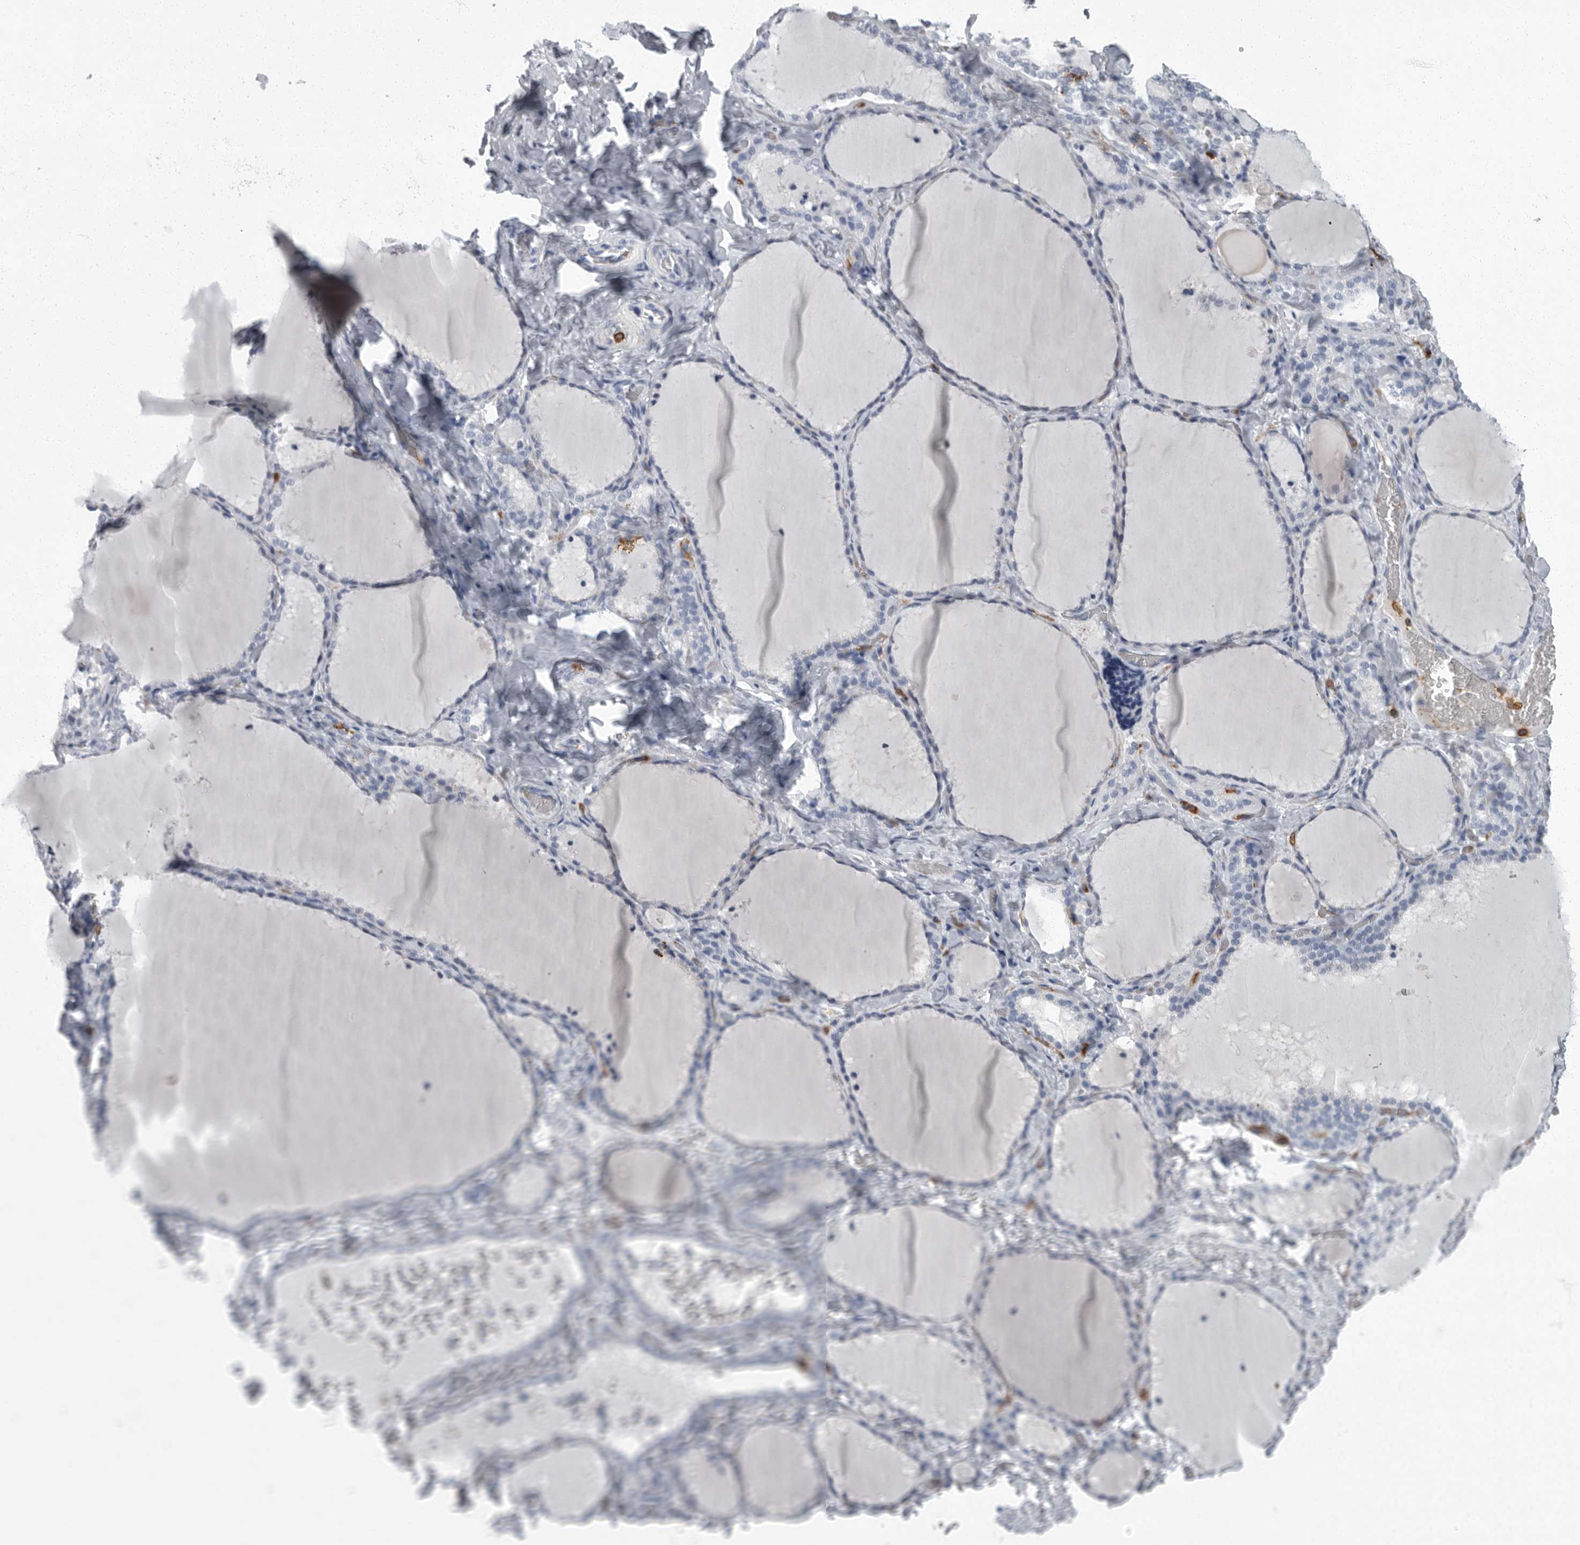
{"staining": {"intensity": "negative", "quantity": "none", "location": "none"}, "tissue": "thyroid gland", "cell_type": "Glandular cells", "image_type": "normal", "snomed": [{"axis": "morphology", "description": "Normal tissue, NOS"}, {"axis": "topography", "description": "Thyroid gland"}], "caption": "This is an IHC micrograph of benign thyroid gland. There is no staining in glandular cells.", "gene": "FCER1G", "patient": {"sex": "female", "age": 22}}